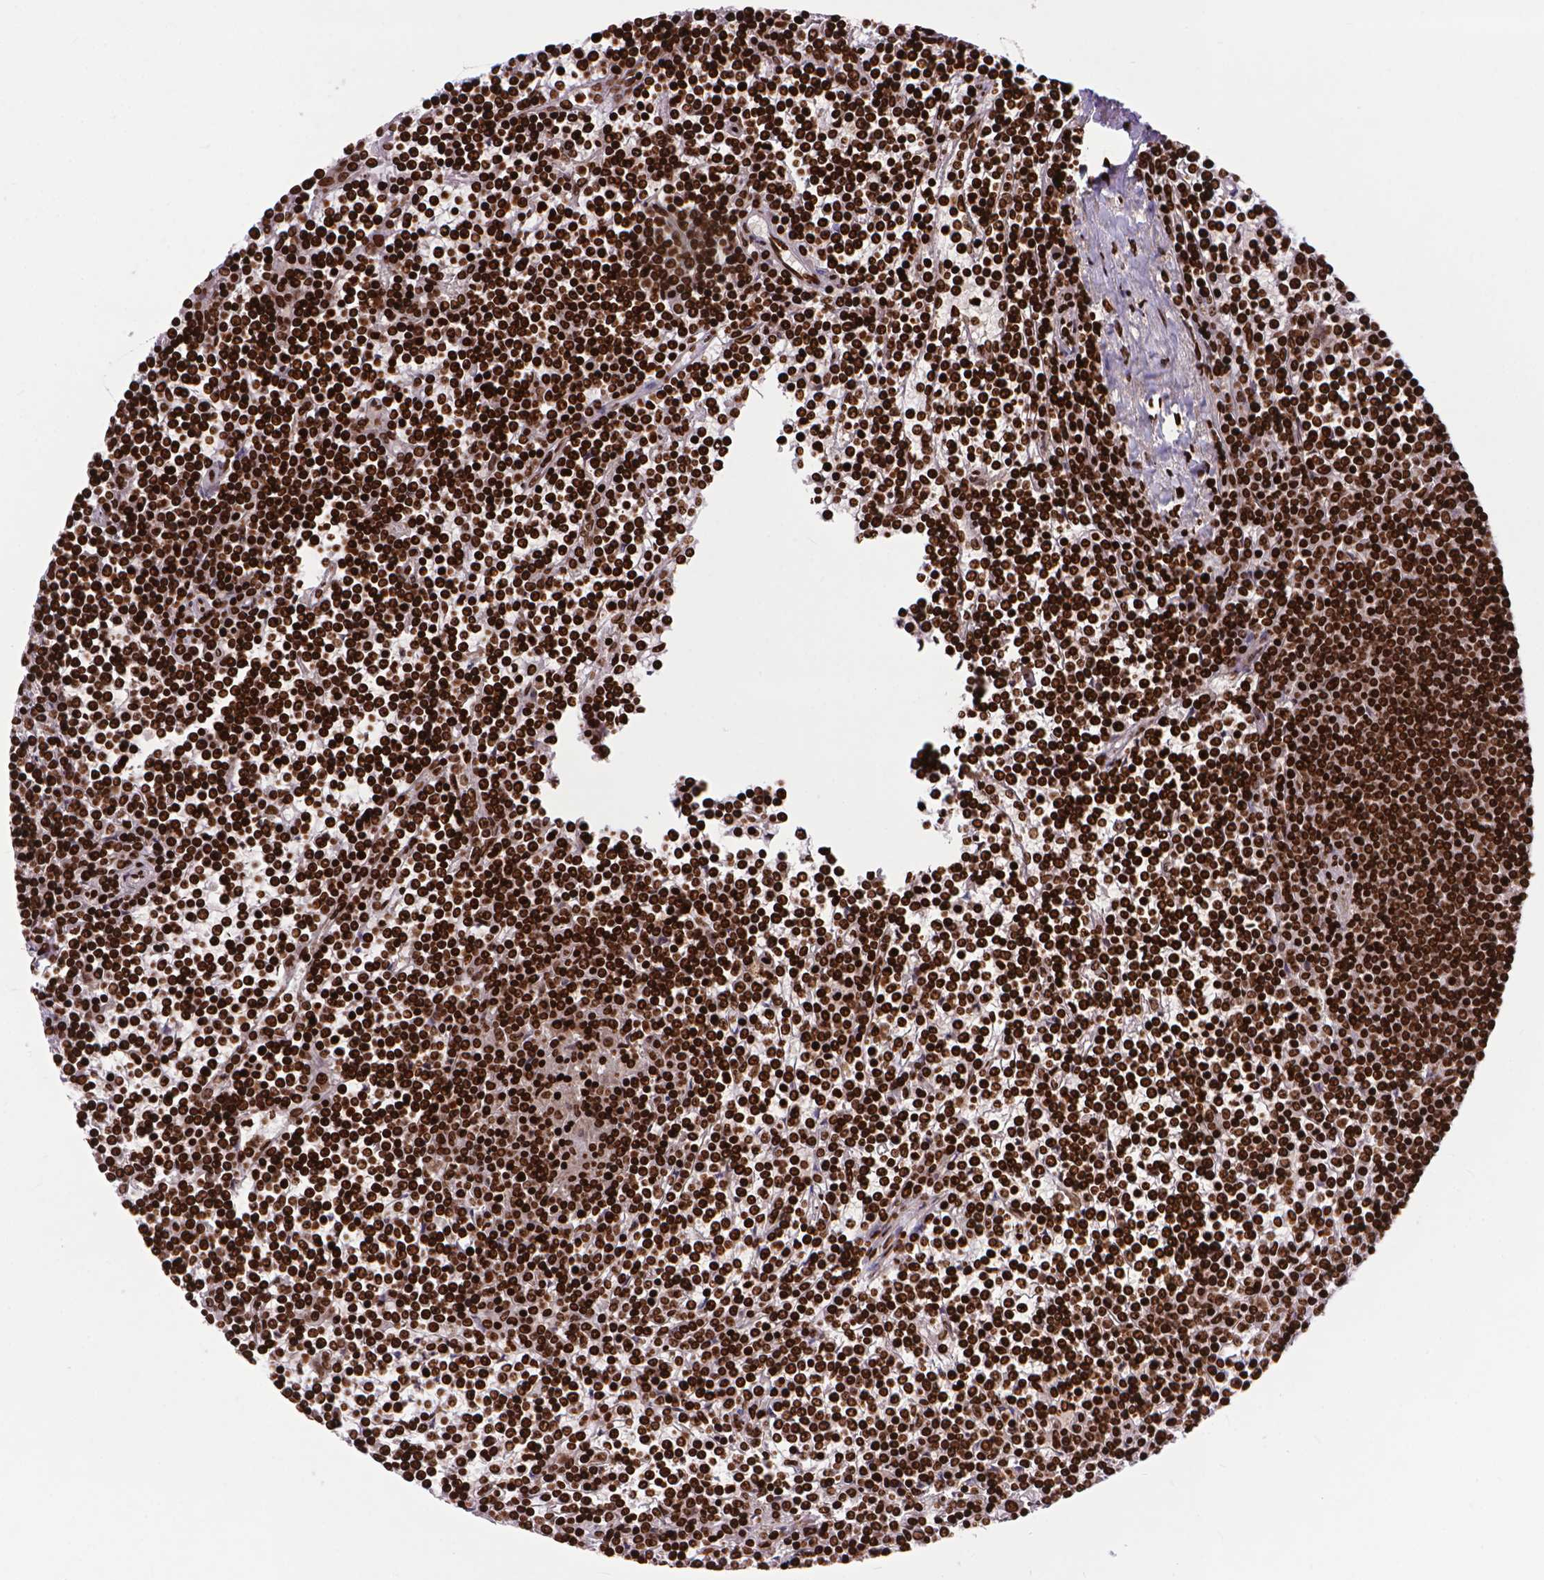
{"staining": {"intensity": "strong", "quantity": ">75%", "location": "nuclear"}, "tissue": "lymphoma", "cell_type": "Tumor cells", "image_type": "cancer", "snomed": [{"axis": "morphology", "description": "Malignant lymphoma, non-Hodgkin's type, Low grade"}, {"axis": "topography", "description": "Spleen"}], "caption": "Protein staining of lymphoma tissue demonstrates strong nuclear staining in approximately >75% of tumor cells.", "gene": "AMER1", "patient": {"sex": "female", "age": 19}}